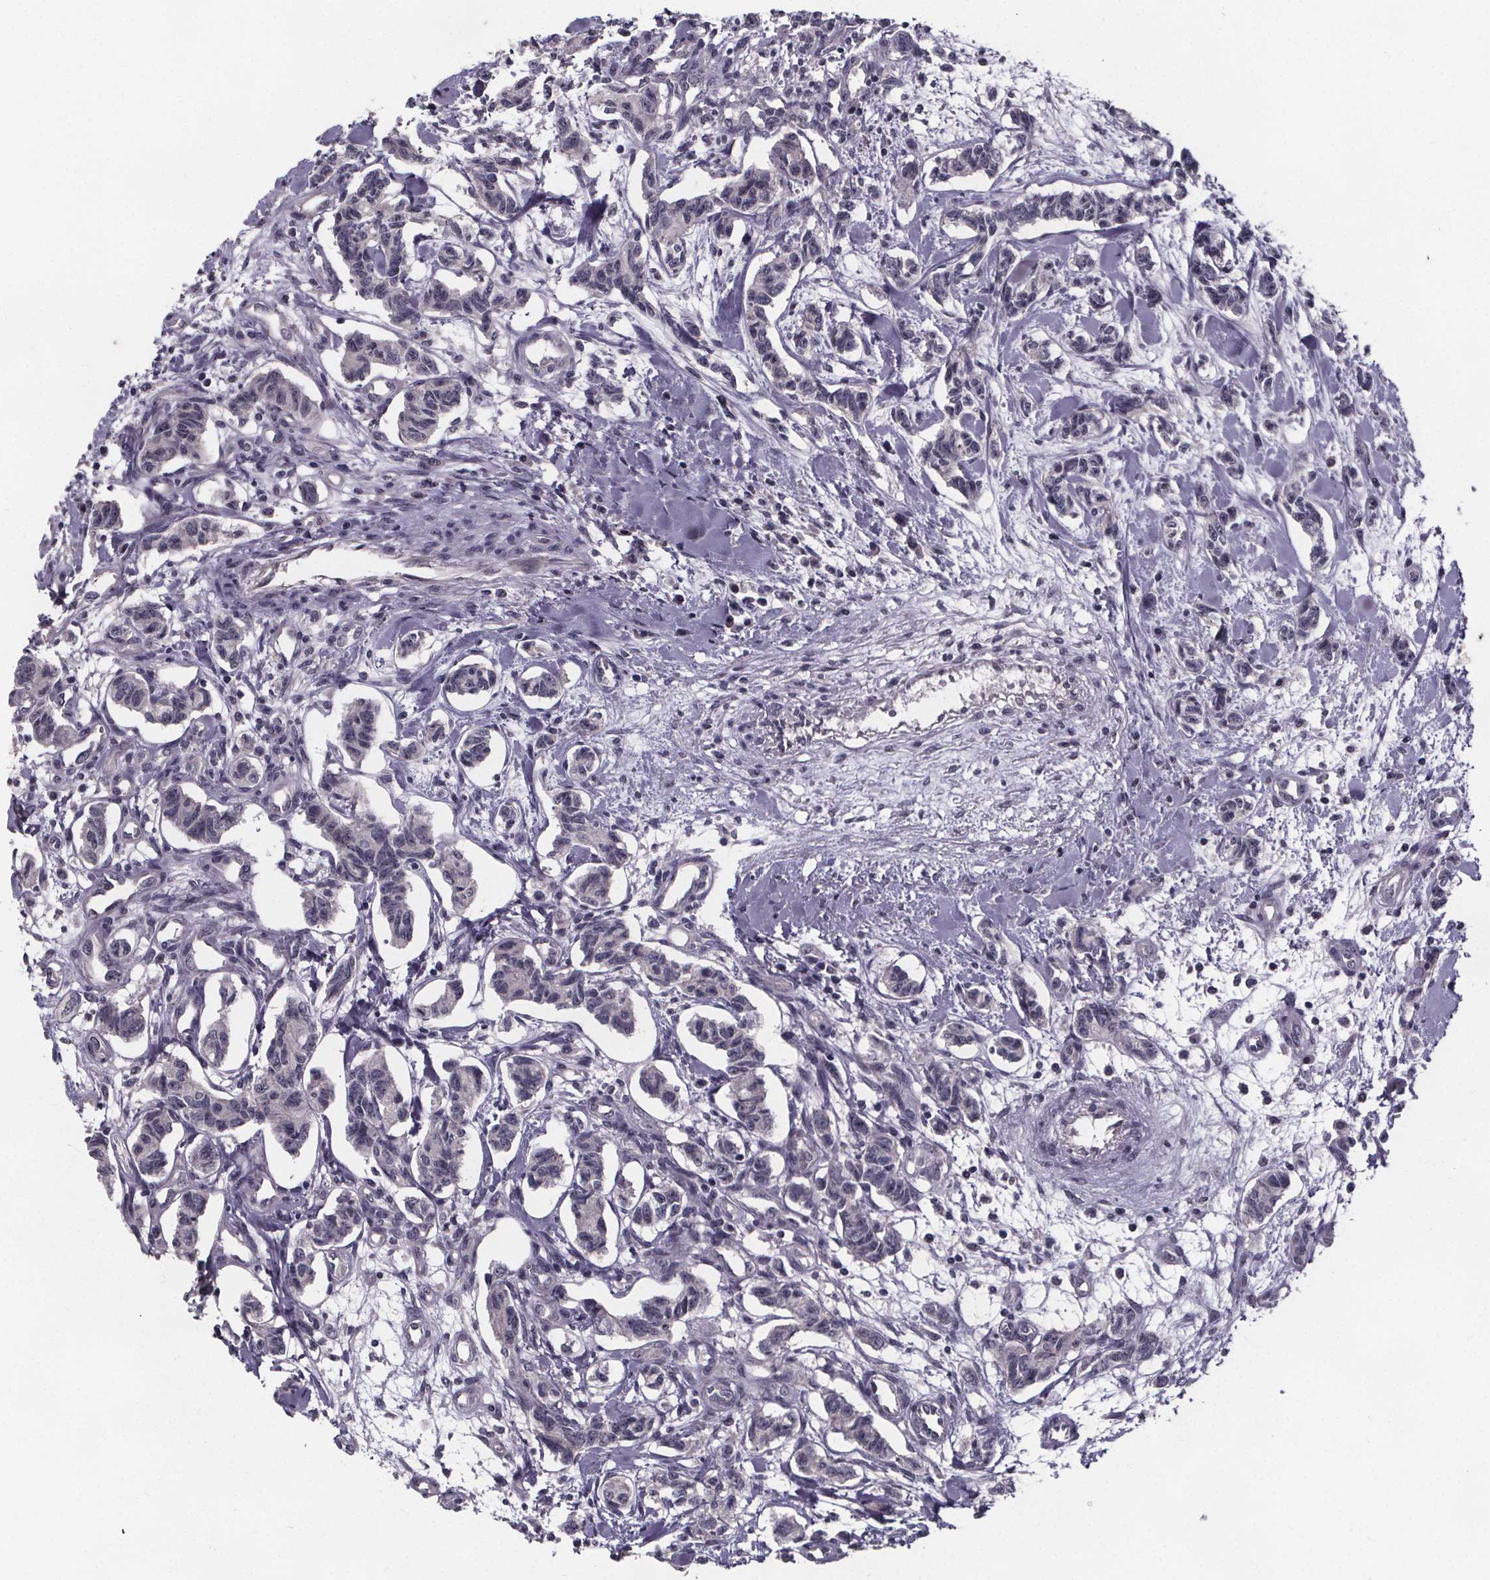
{"staining": {"intensity": "negative", "quantity": "none", "location": "none"}, "tissue": "carcinoid", "cell_type": "Tumor cells", "image_type": "cancer", "snomed": [{"axis": "morphology", "description": "Carcinoid, malignant, NOS"}, {"axis": "topography", "description": "Kidney"}], "caption": "Carcinoid (malignant) was stained to show a protein in brown. There is no significant positivity in tumor cells.", "gene": "FAM181B", "patient": {"sex": "female", "age": 41}}